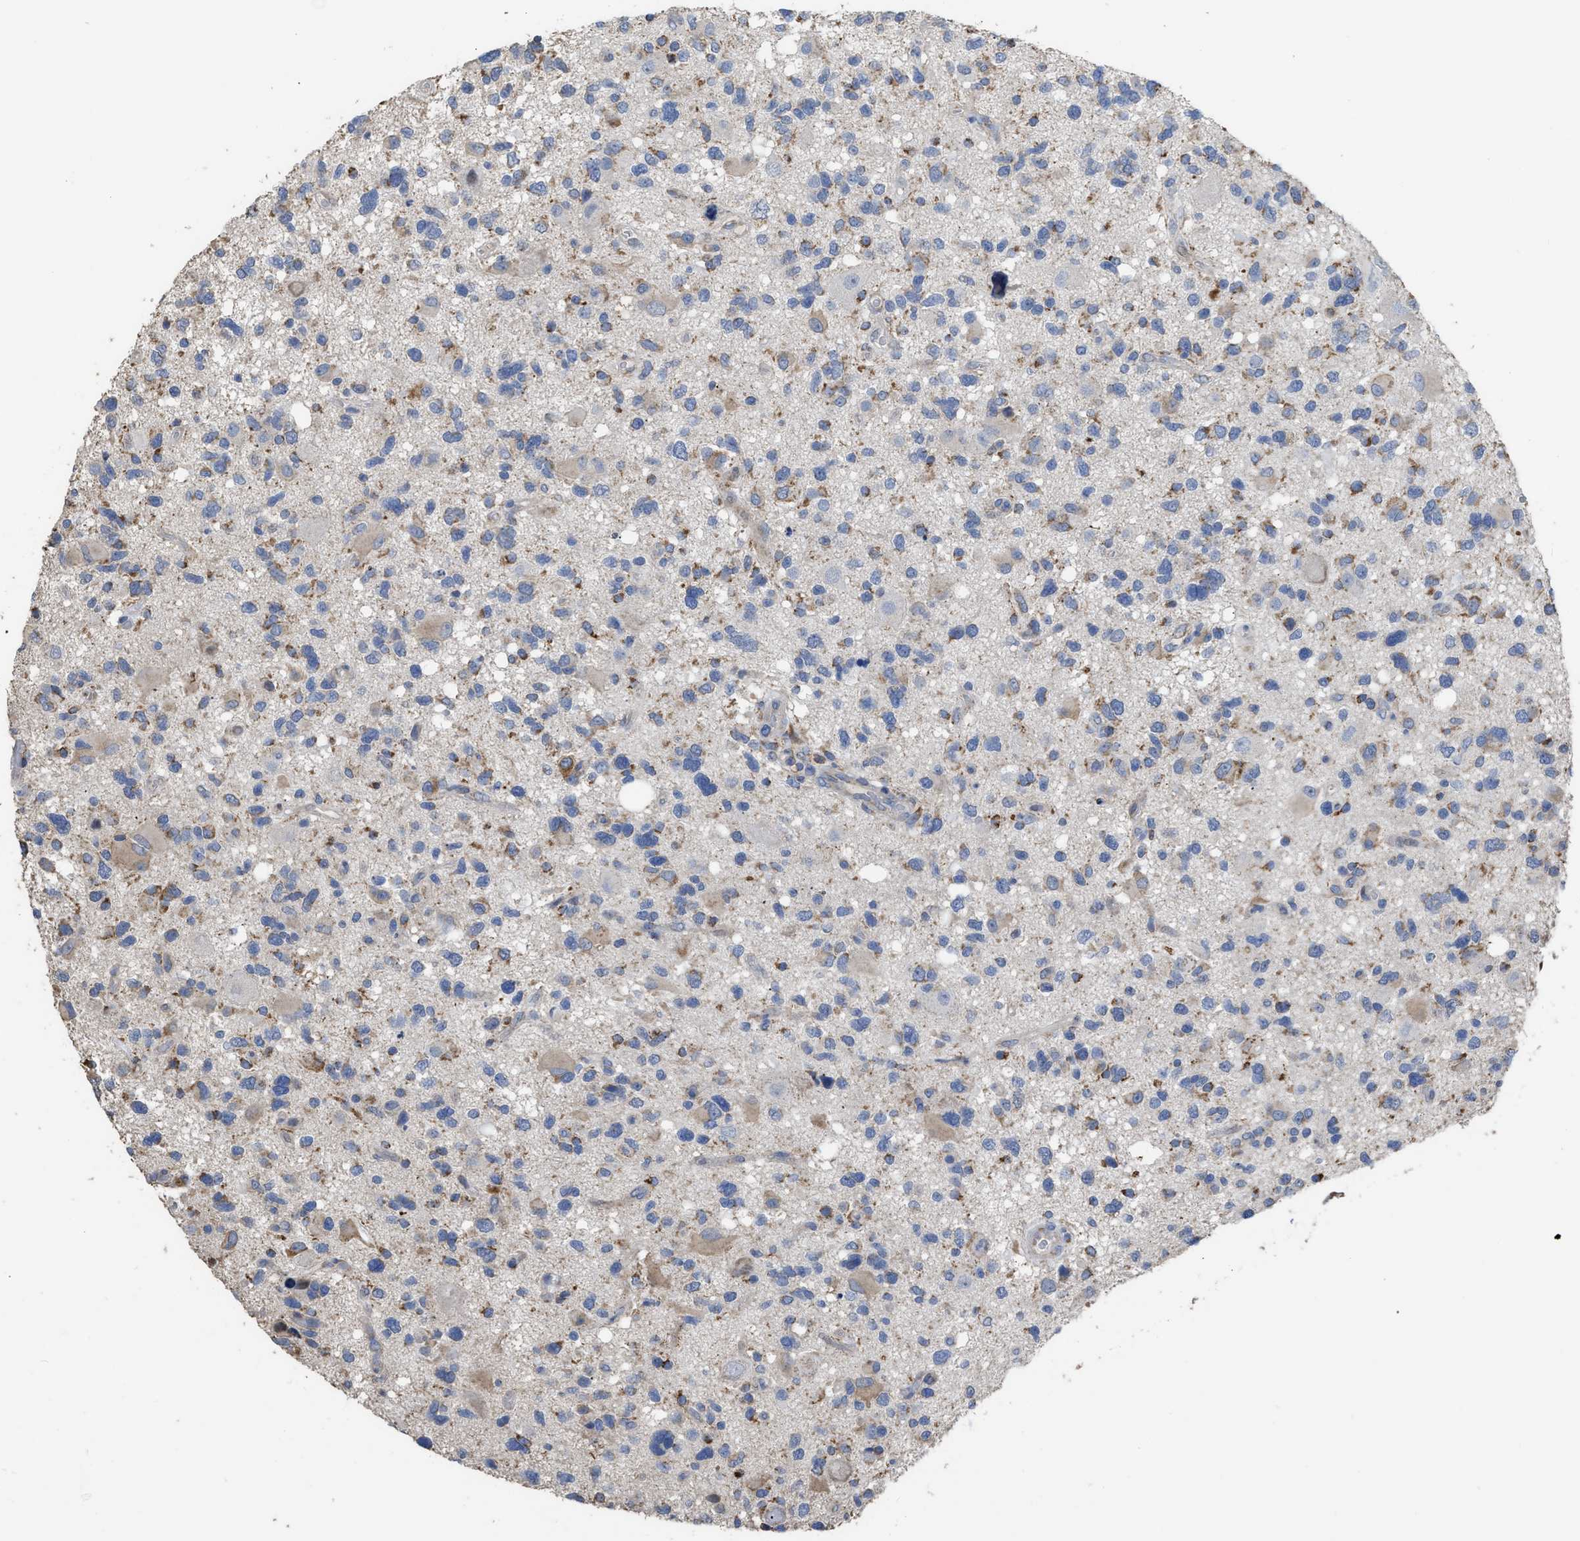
{"staining": {"intensity": "weak", "quantity": "<25%", "location": "cytoplasmic/membranous"}, "tissue": "glioma", "cell_type": "Tumor cells", "image_type": "cancer", "snomed": [{"axis": "morphology", "description": "Glioma, malignant, High grade"}, {"axis": "topography", "description": "Brain"}], "caption": "Immunohistochemical staining of human glioma reveals no significant expression in tumor cells. The staining is performed using DAB brown chromogen with nuclei counter-stained in using hematoxylin.", "gene": "AK2", "patient": {"sex": "male", "age": 33}}